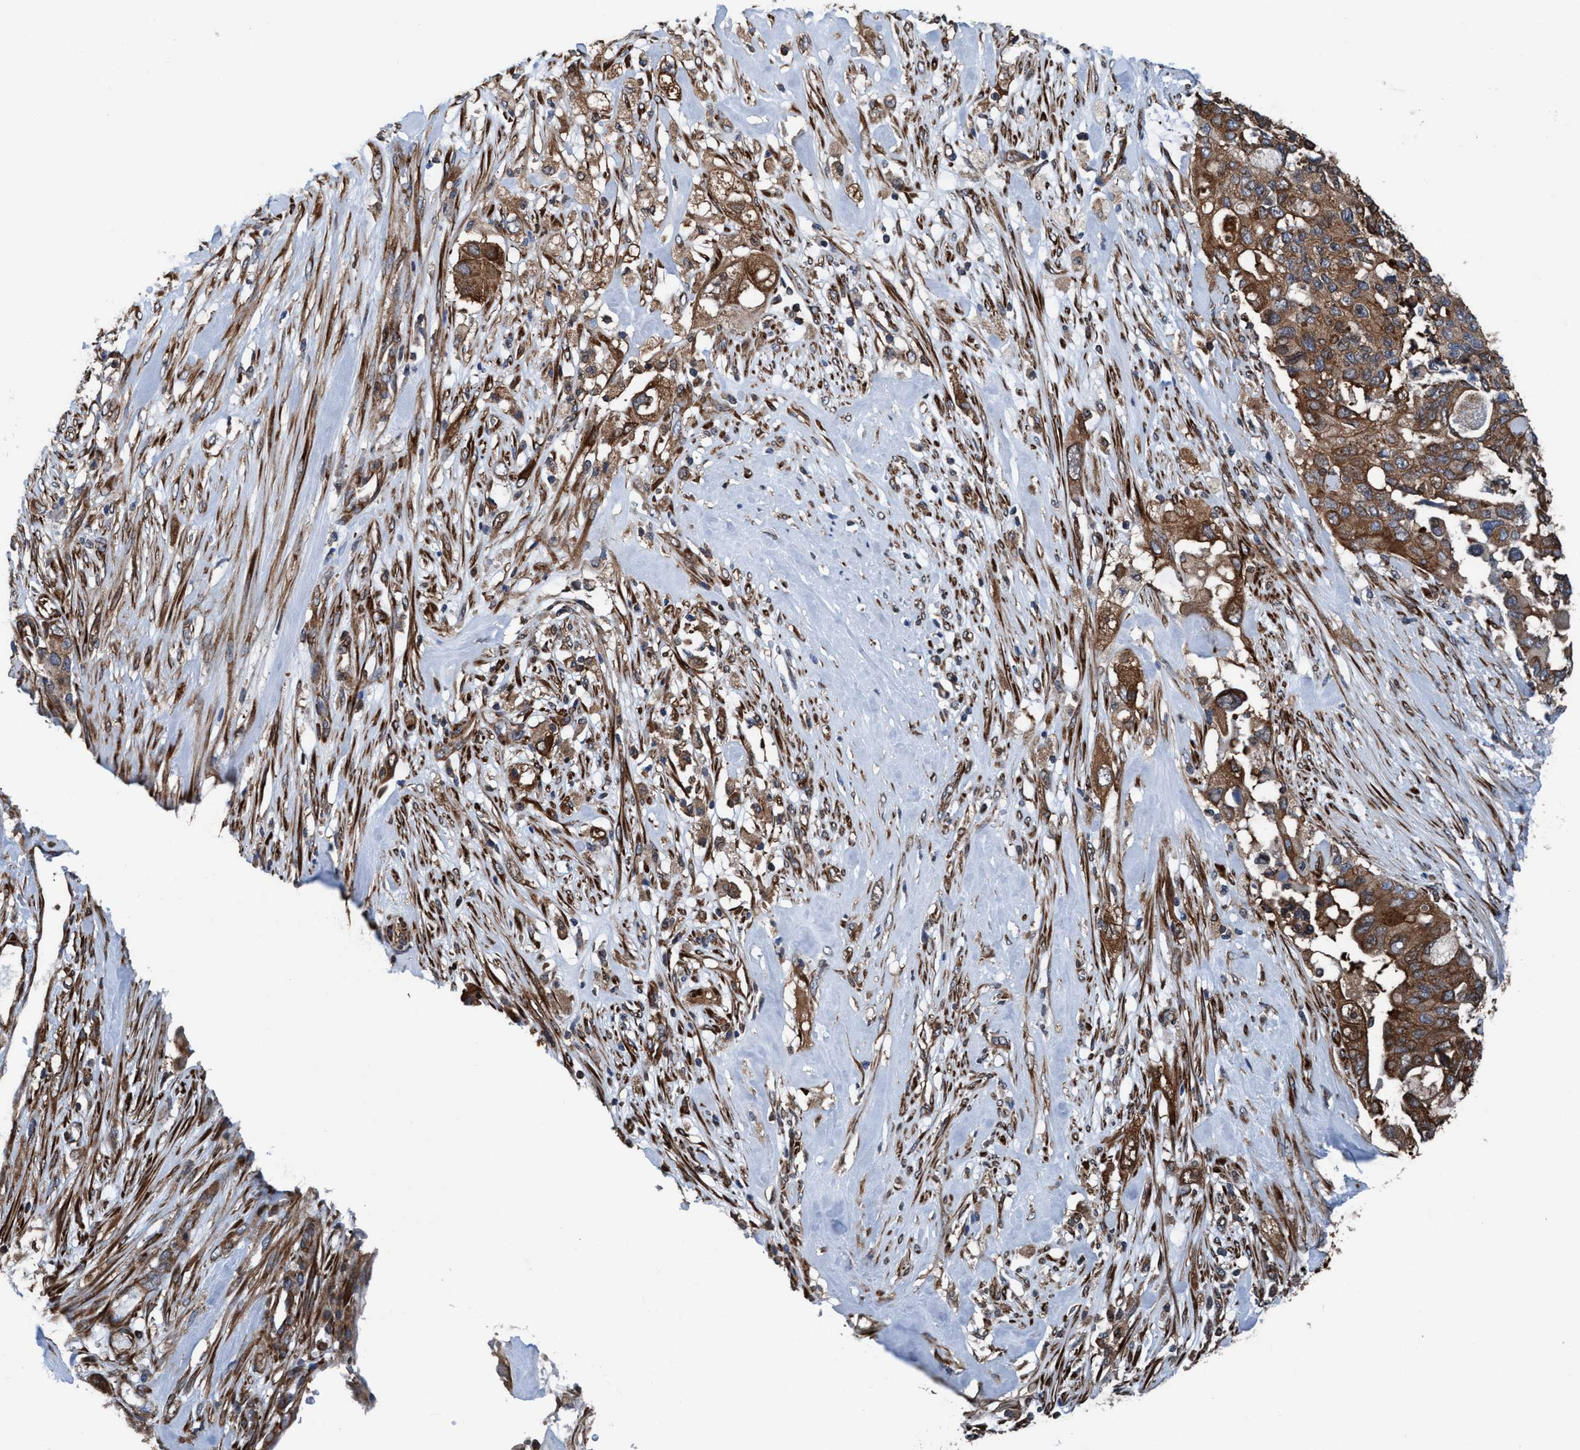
{"staining": {"intensity": "moderate", "quantity": ">75%", "location": "cytoplasmic/membranous"}, "tissue": "pancreatic cancer", "cell_type": "Tumor cells", "image_type": "cancer", "snomed": [{"axis": "morphology", "description": "Adenocarcinoma, NOS"}, {"axis": "topography", "description": "Pancreas"}], "caption": "Moderate cytoplasmic/membranous protein positivity is present in approximately >75% of tumor cells in pancreatic cancer (adenocarcinoma).", "gene": "NMT1", "patient": {"sex": "female", "age": 56}}